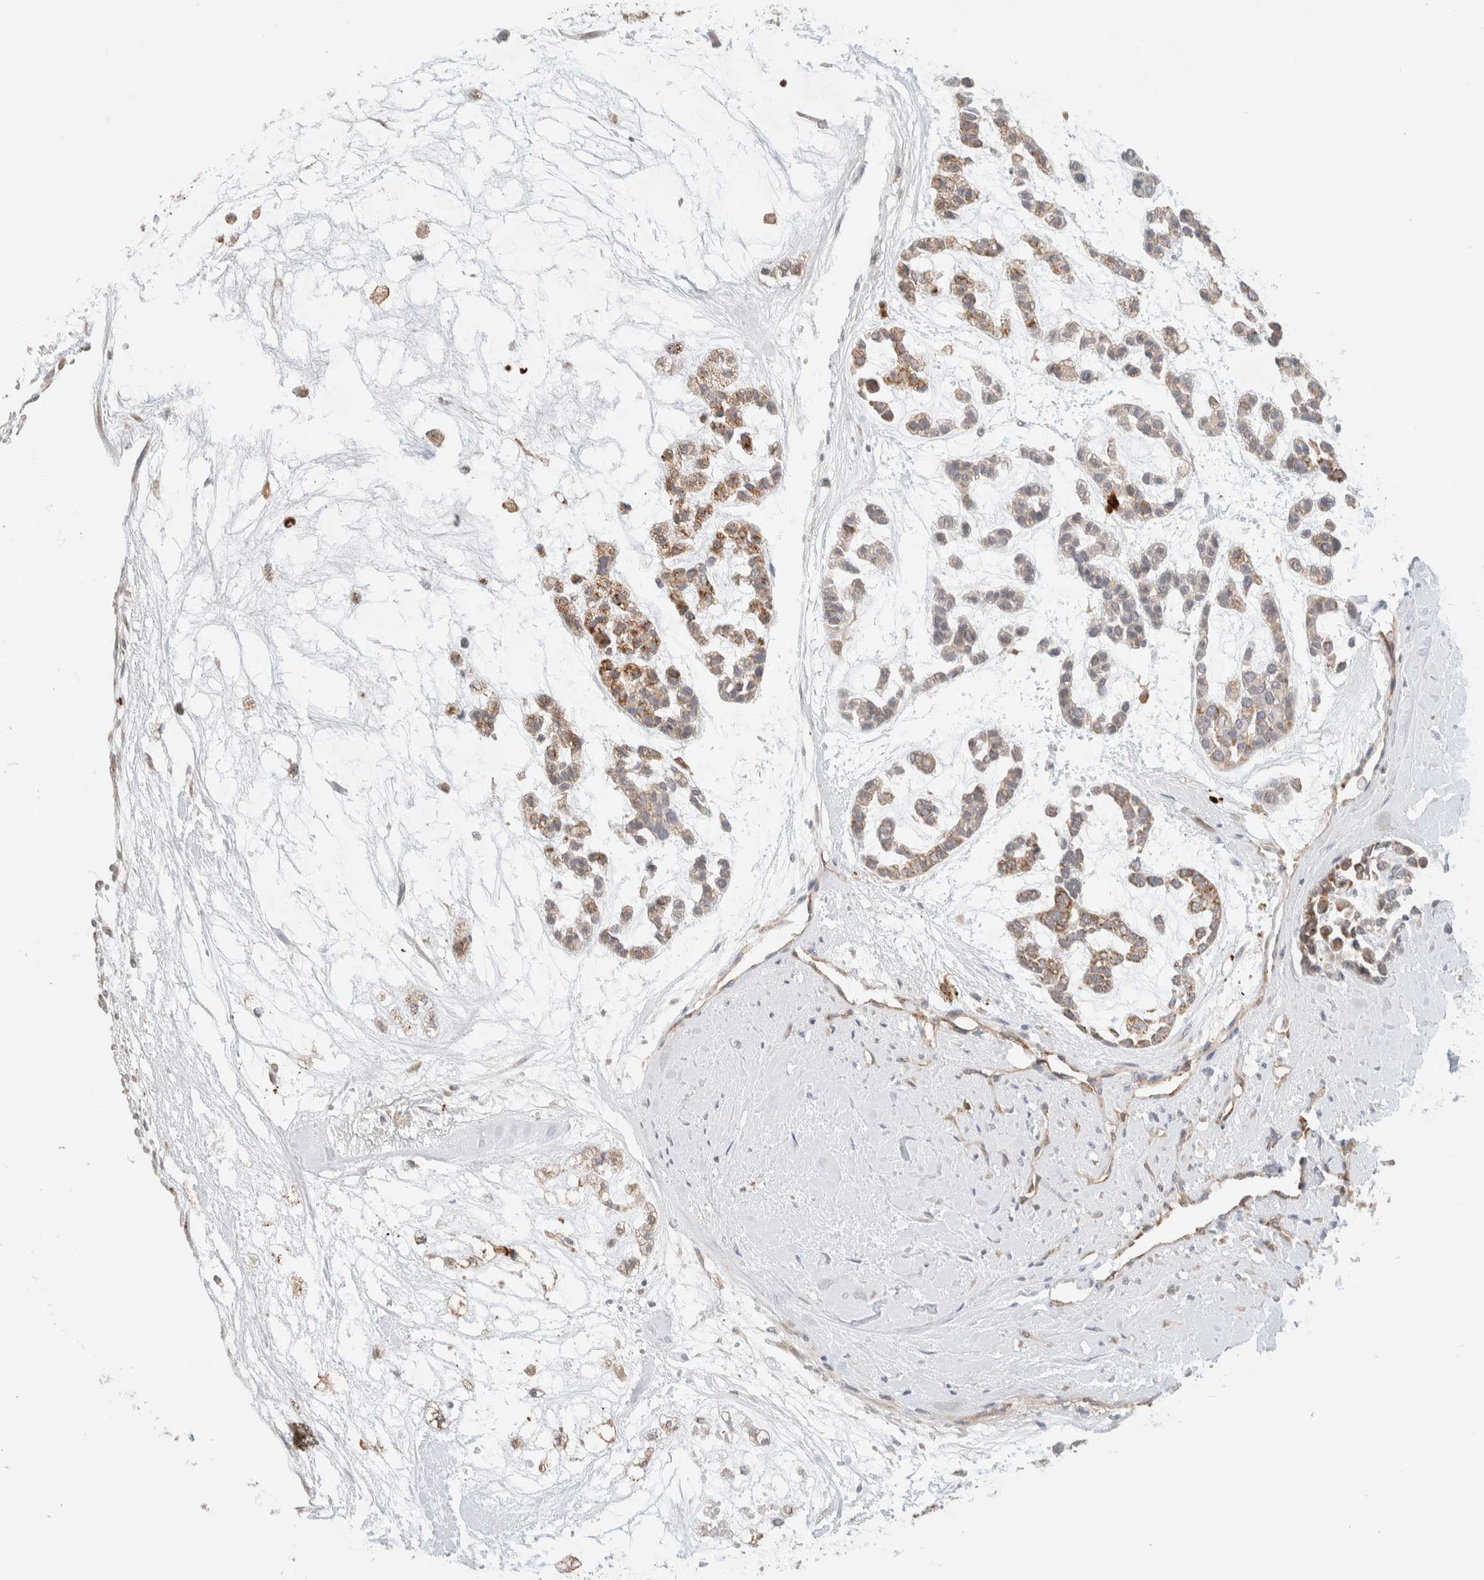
{"staining": {"intensity": "weak", "quantity": ">75%", "location": "cytoplasmic/membranous"}, "tissue": "head and neck cancer", "cell_type": "Tumor cells", "image_type": "cancer", "snomed": [{"axis": "morphology", "description": "Adenocarcinoma, NOS"}, {"axis": "morphology", "description": "Adenoma, NOS"}, {"axis": "topography", "description": "Head-Neck"}], "caption": "DAB (3,3'-diaminobenzidine) immunohistochemical staining of head and neck cancer (adenoma) shows weak cytoplasmic/membranous protein staining in approximately >75% of tumor cells.", "gene": "MRM3", "patient": {"sex": "female", "age": 55}}